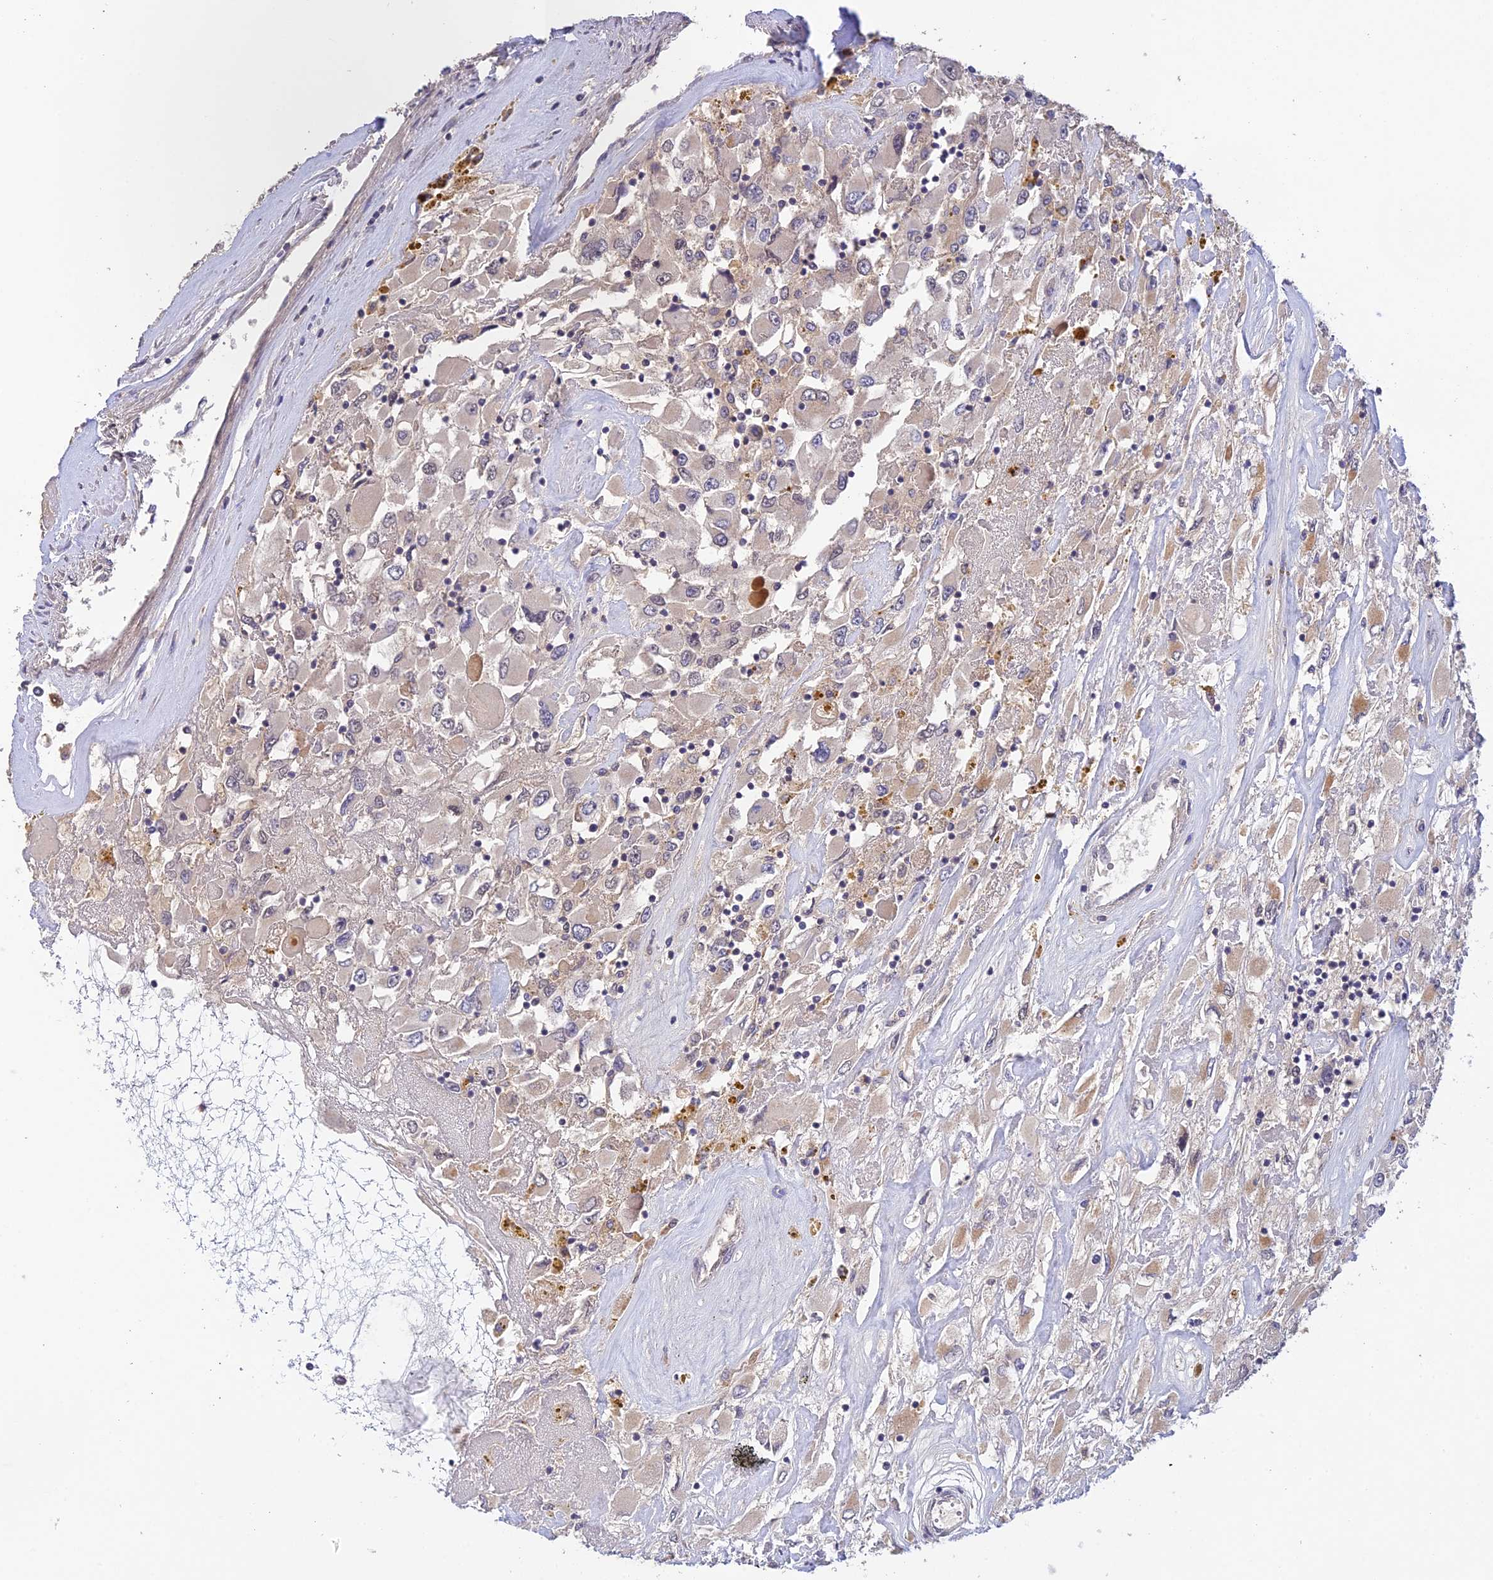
{"staining": {"intensity": "moderate", "quantity": "<25%", "location": "cytoplasmic/membranous"}, "tissue": "renal cancer", "cell_type": "Tumor cells", "image_type": "cancer", "snomed": [{"axis": "morphology", "description": "Adenocarcinoma, NOS"}, {"axis": "topography", "description": "Kidney"}], "caption": "Moderate cytoplasmic/membranous protein expression is seen in about <25% of tumor cells in renal adenocarcinoma.", "gene": "ZNF436", "patient": {"sex": "female", "age": 52}}